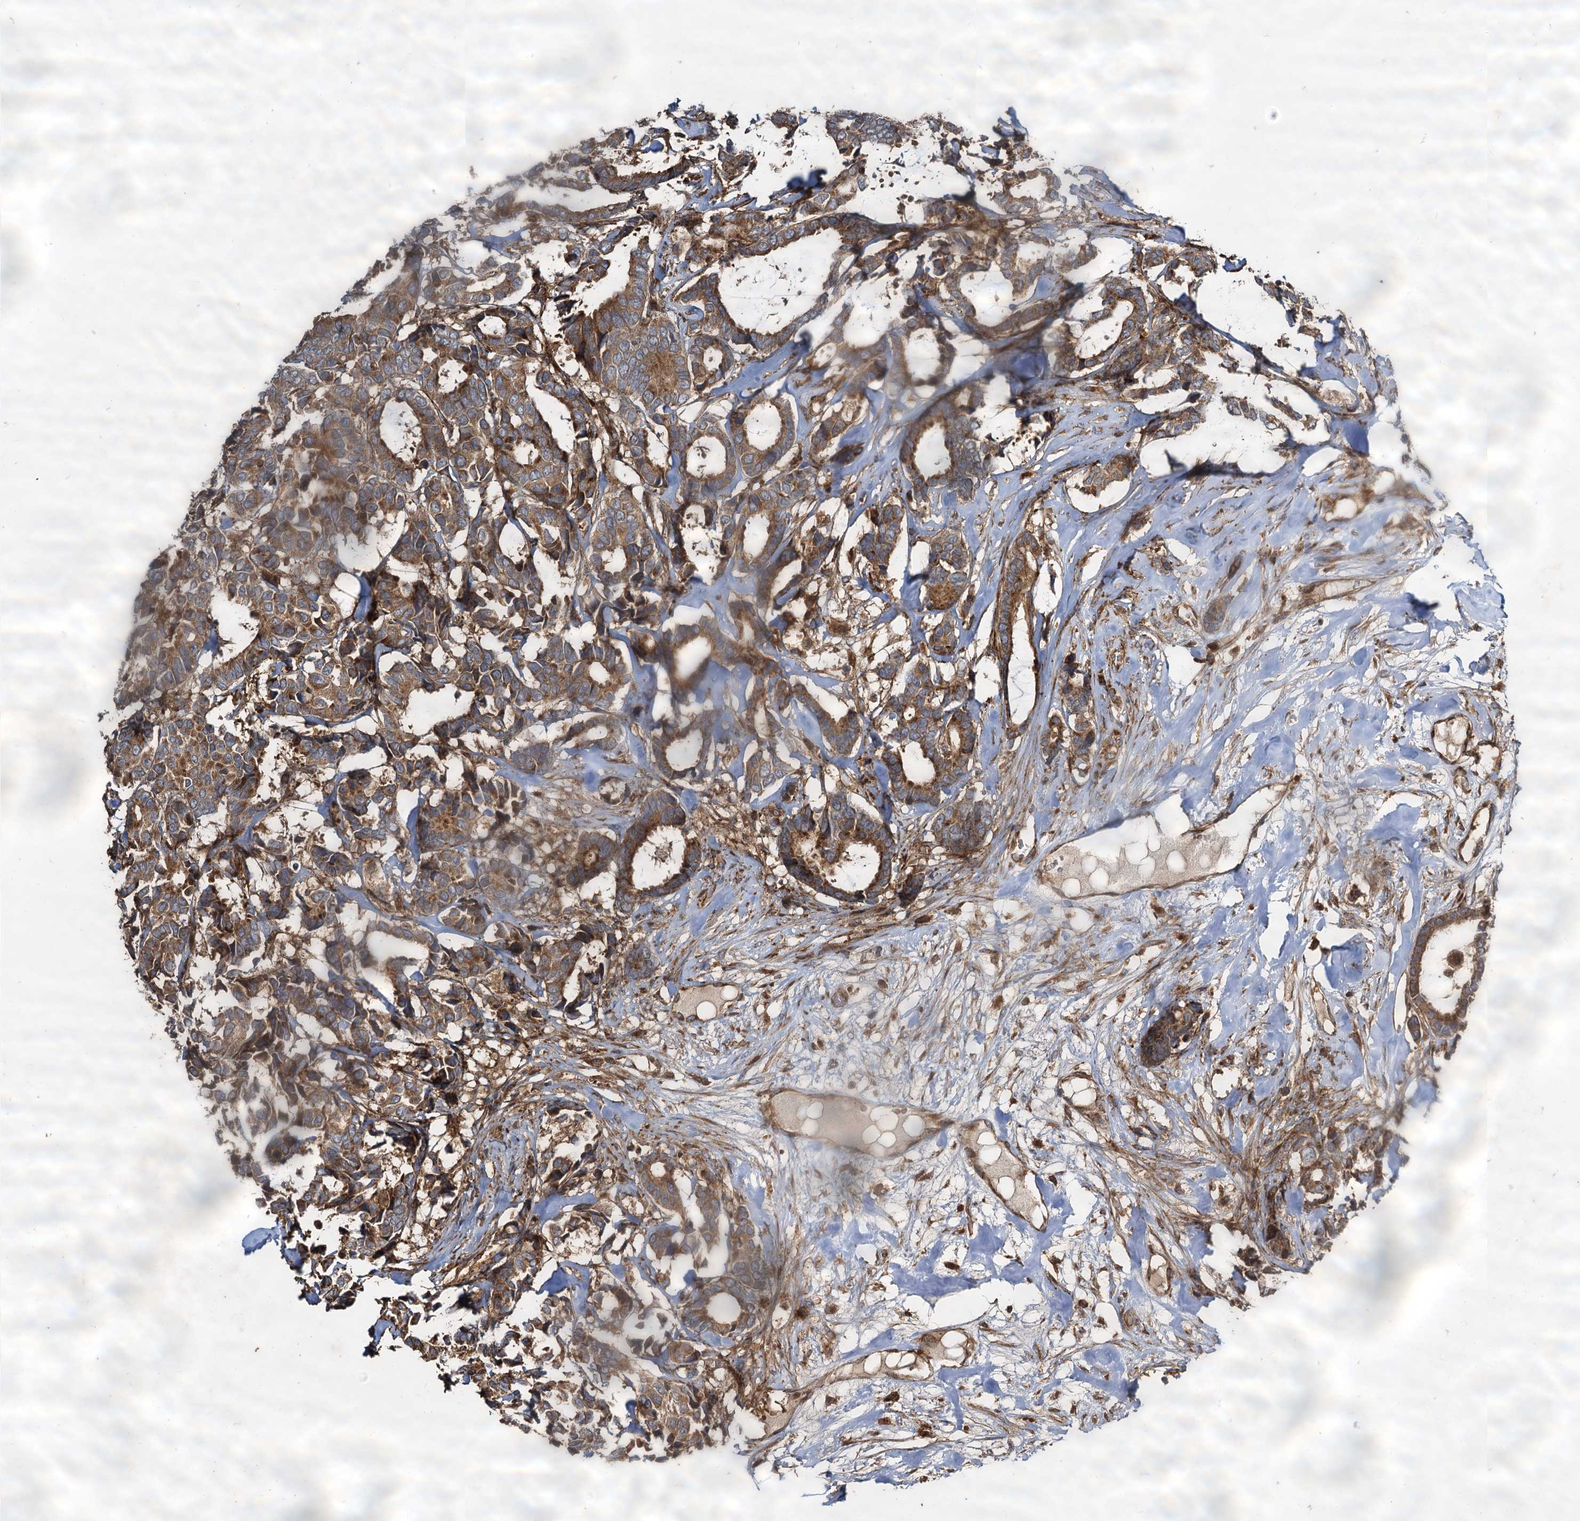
{"staining": {"intensity": "moderate", "quantity": ">75%", "location": "cytoplasmic/membranous"}, "tissue": "breast cancer", "cell_type": "Tumor cells", "image_type": "cancer", "snomed": [{"axis": "morphology", "description": "Duct carcinoma"}, {"axis": "topography", "description": "Breast"}], "caption": "Approximately >75% of tumor cells in breast intraductal carcinoma display moderate cytoplasmic/membranous protein expression as visualized by brown immunohistochemical staining.", "gene": "WDR73", "patient": {"sex": "female", "age": 87}}